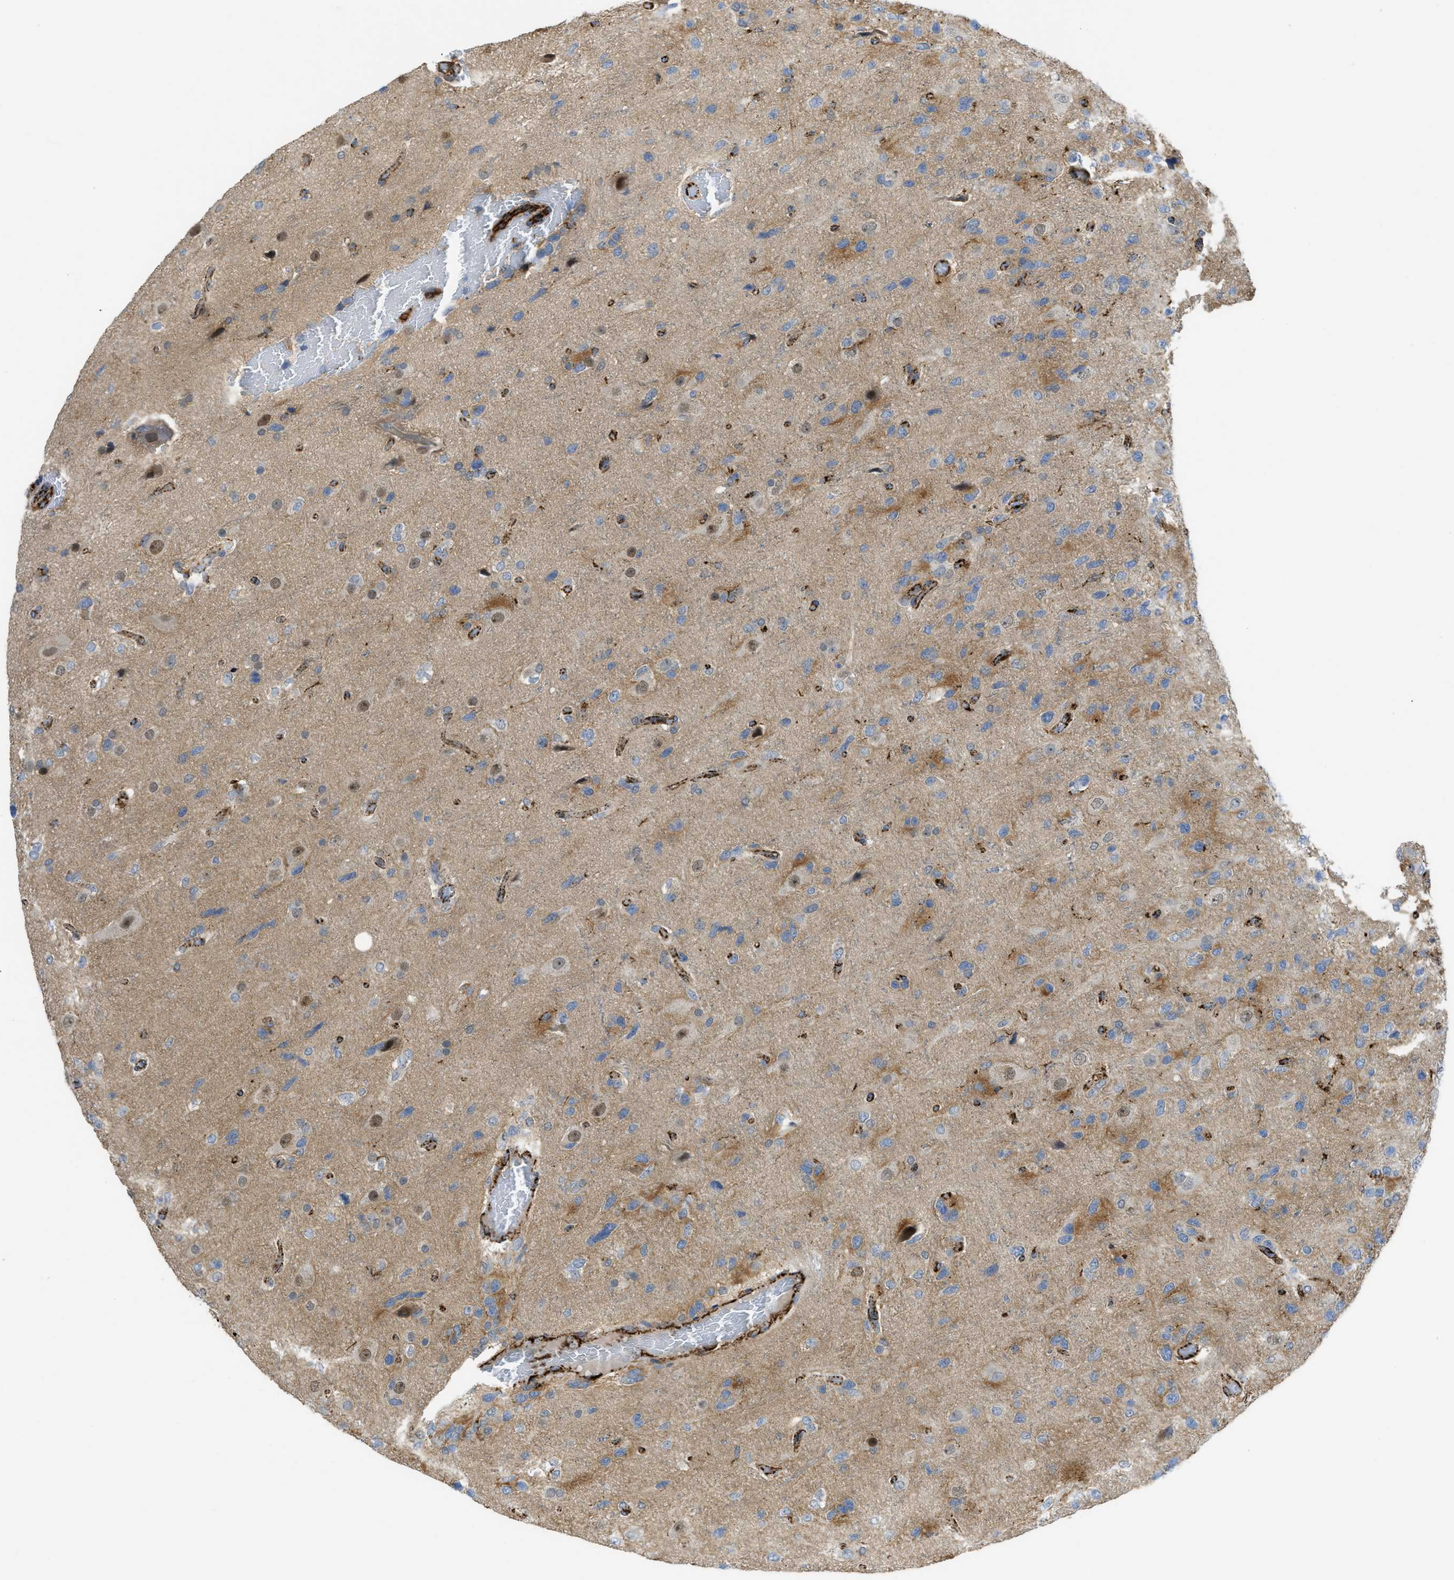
{"staining": {"intensity": "moderate", "quantity": "<25%", "location": "cytoplasmic/membranous"}, "tissue": "glioma", "cell_type": "Tumor cells", "image_type": "cancer", "snomed": [{"axis": "morphology", "description": "Glioma, malignant, High grade"}, {"axis": "topography", "description": "Brain"}], "caption": "Human malignant glioma (high-grade) stained with a protein marker displays moderate staining in tumor cells.", "gene": "SQOR", "patient": {"sex": "female", "age": 58}}